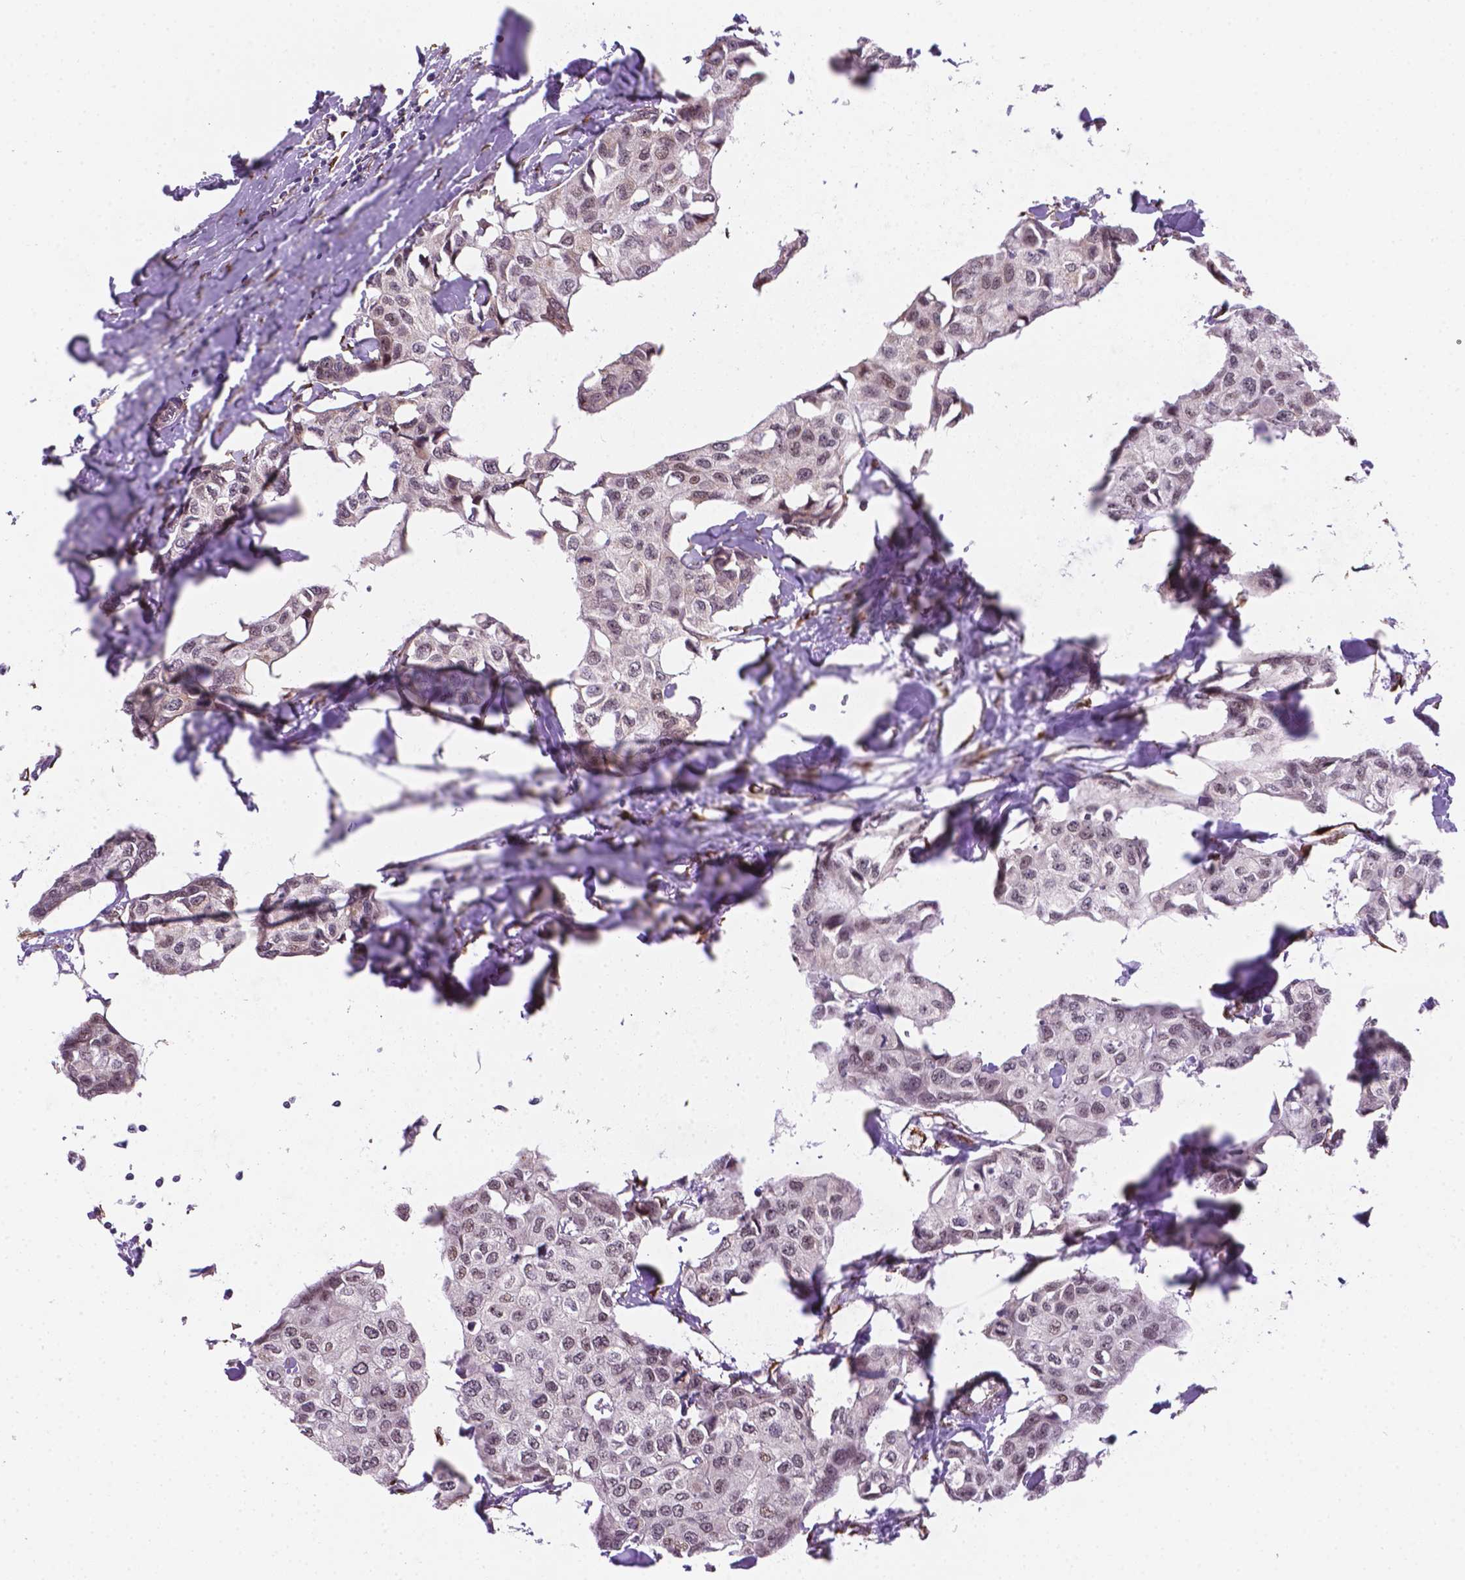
{"staining": {"intensity": "weak", "quantity": "<25%", "location": "nuclear"}, "tissue": "breast cancer", "cell_type": "Tumor cells", "image_type": "cancer", "snomed": [{"axis": "morphology", "description": "Duct carcinoma"}, {"axis": "topography", "description": "Breast"}], "caption": "This is an immunohistochemistry photomicrograph of breast infiltrating ductal carcinoma. There is no staining in tumor cells.", "gene": "FNIP1", "patient": {"sex": "female", "age": 80}}